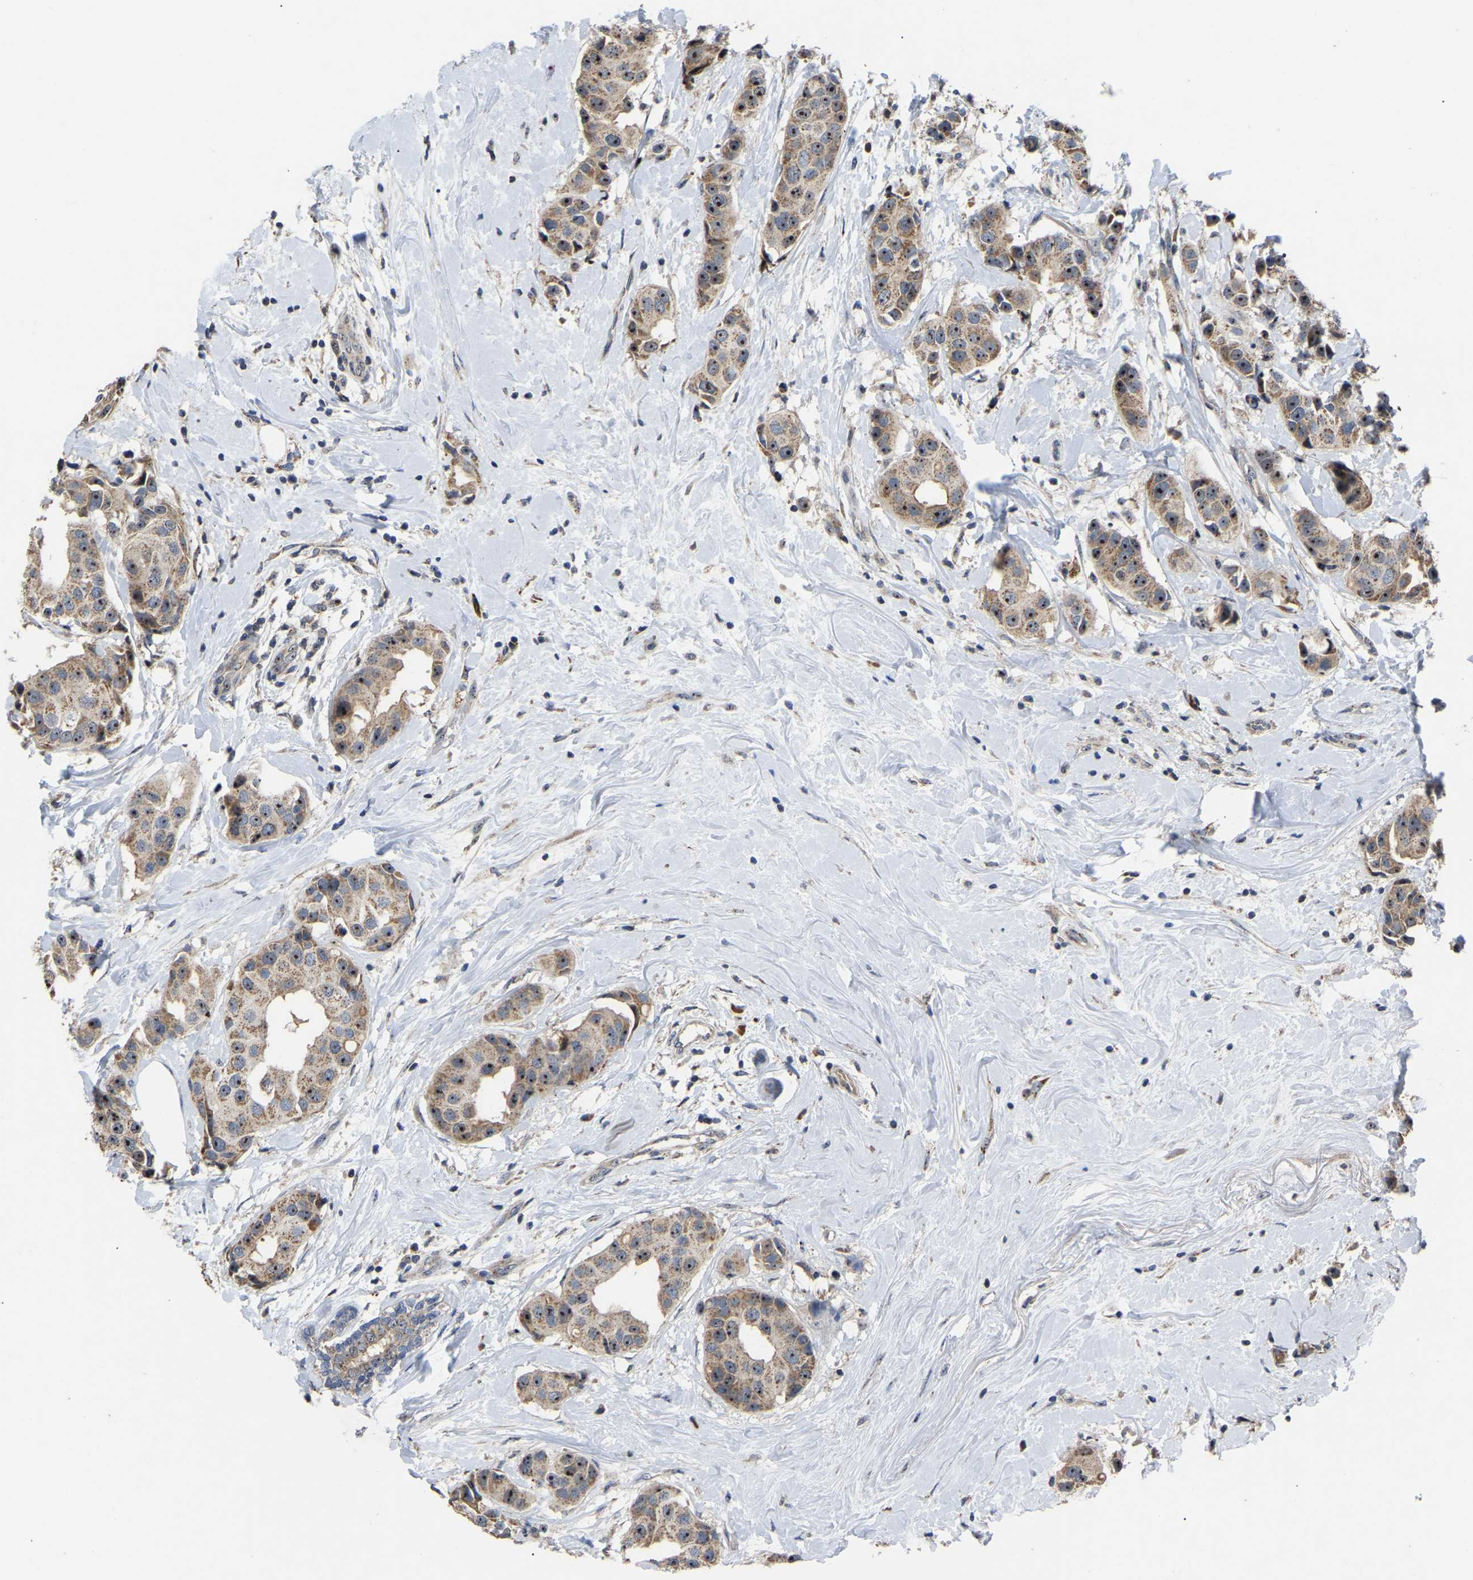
{"staining": {"intensity": "strong", "quantity": ">75%", "location": "cytoplasmic/membranous,nuclear"}, "tissue": "breast cancer", "cell_type": "Tumor cells", "image_type": "cancer", "snomed": [{"axis": "morphology", "description": "Normal tissue, NOS"}, {"axis": "morphology", "description": "Duct carcinoma"}, {"axis": "topography", "description": "Breast"}], "caption": "An IHC image of tumor tissue is shown. Protein staining in brown highlights strong cytoplasmic/membranous and nuclear positivity in breast cancer (invasive ductal carcinoma) within tumor cells.", "gene": "NOP53", "patient": {"sex": "female", "age": 39}}